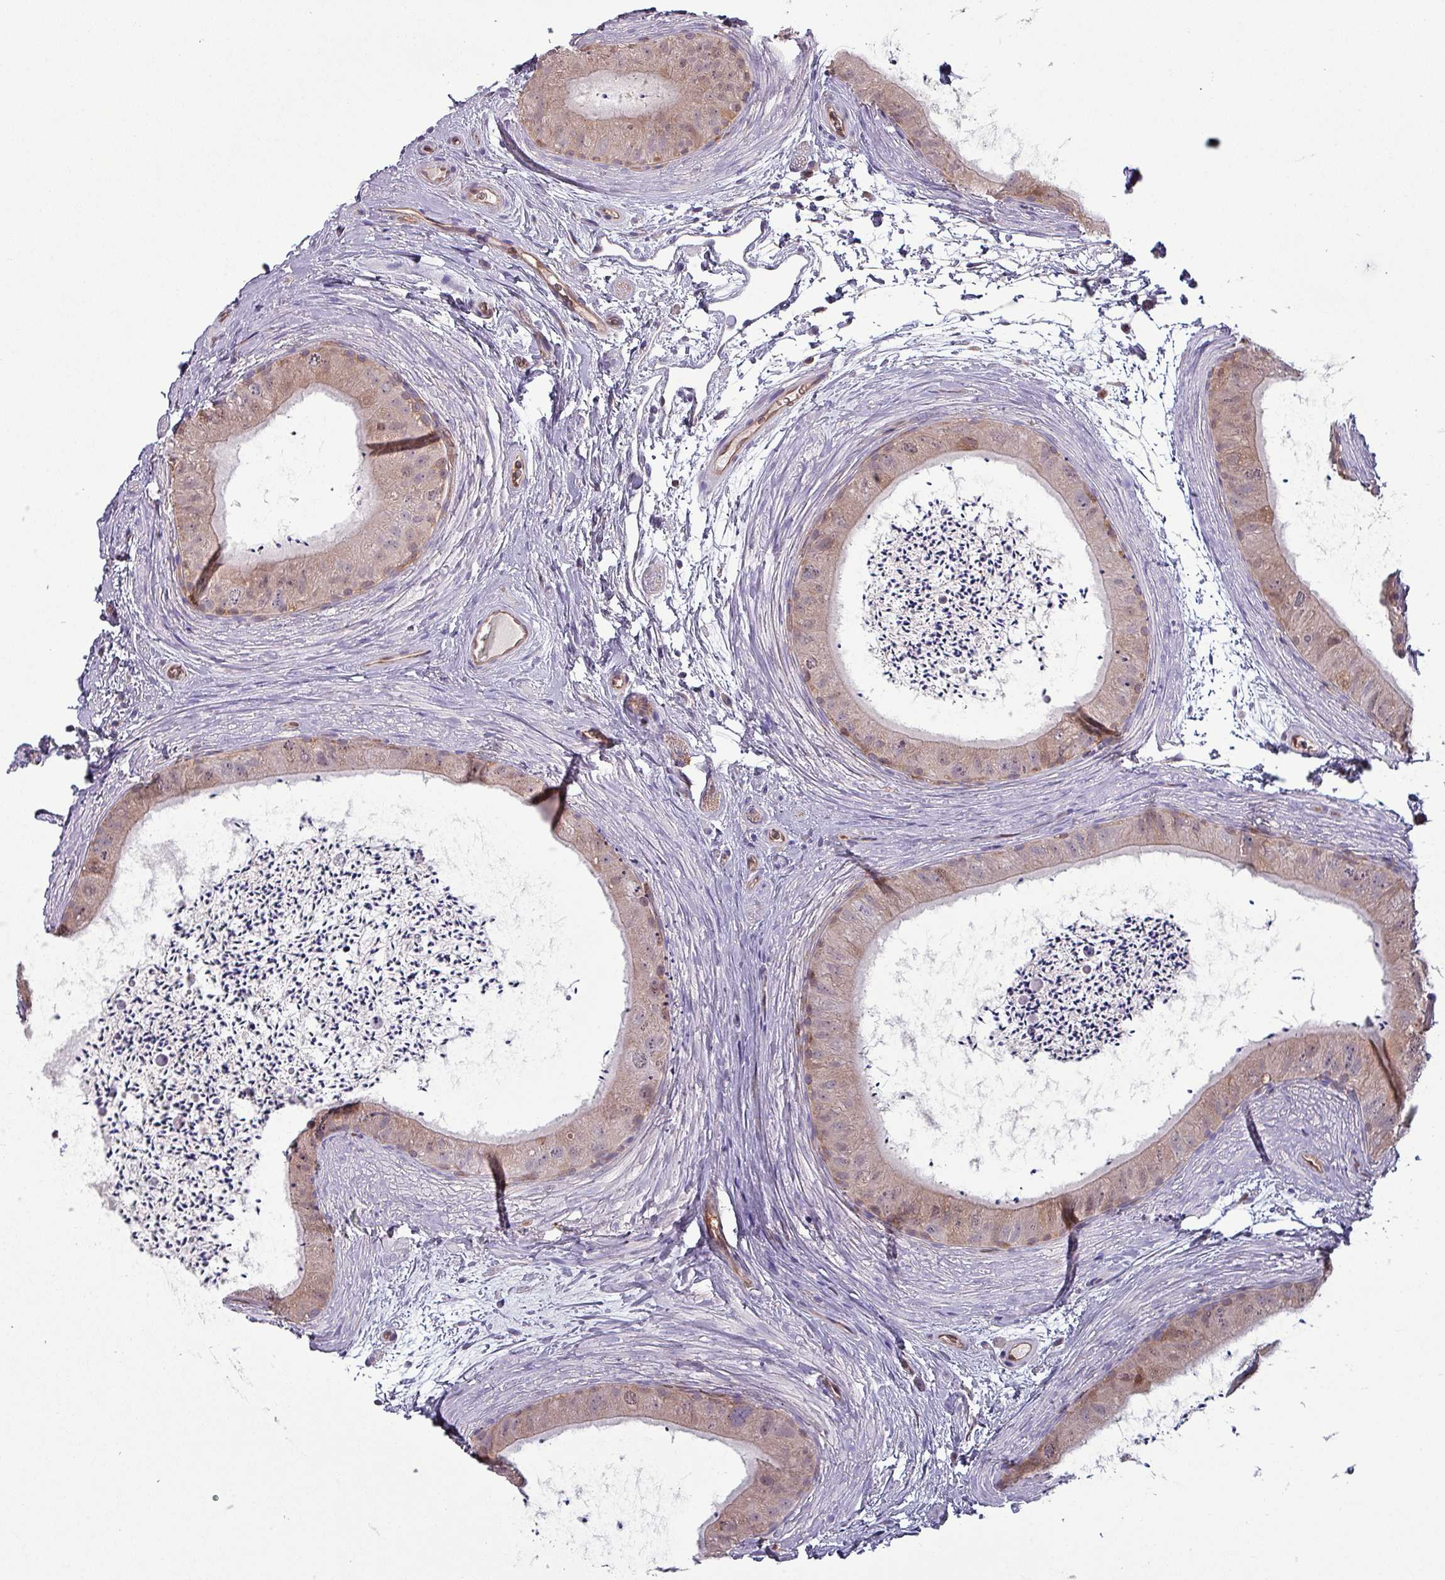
{"staining": {"intensity": "moderate", "quantity": ">75%", "location": "cytoplasmic/membranous,nuclear"}, "tissue": "epididymis", "cell_type": "Glandular cells", "image_type": "normal", "snomed": [{"axis": "morphology", "description": "Normal tissue, NOS"}, {"axis": "topography", "description": "Epididymis"}], "caption": "Immunohistochemistry (IHC) of normal human epididymis reveals medium levels of moderate cytoplasmic/membranous,nuclear expression in about >75% of glandular cells. (brown staining indicates protein expression, while blue staining denotes nuclei).", "gene": "PSMB8", "patient": {"sex": "male", "age": 50}}